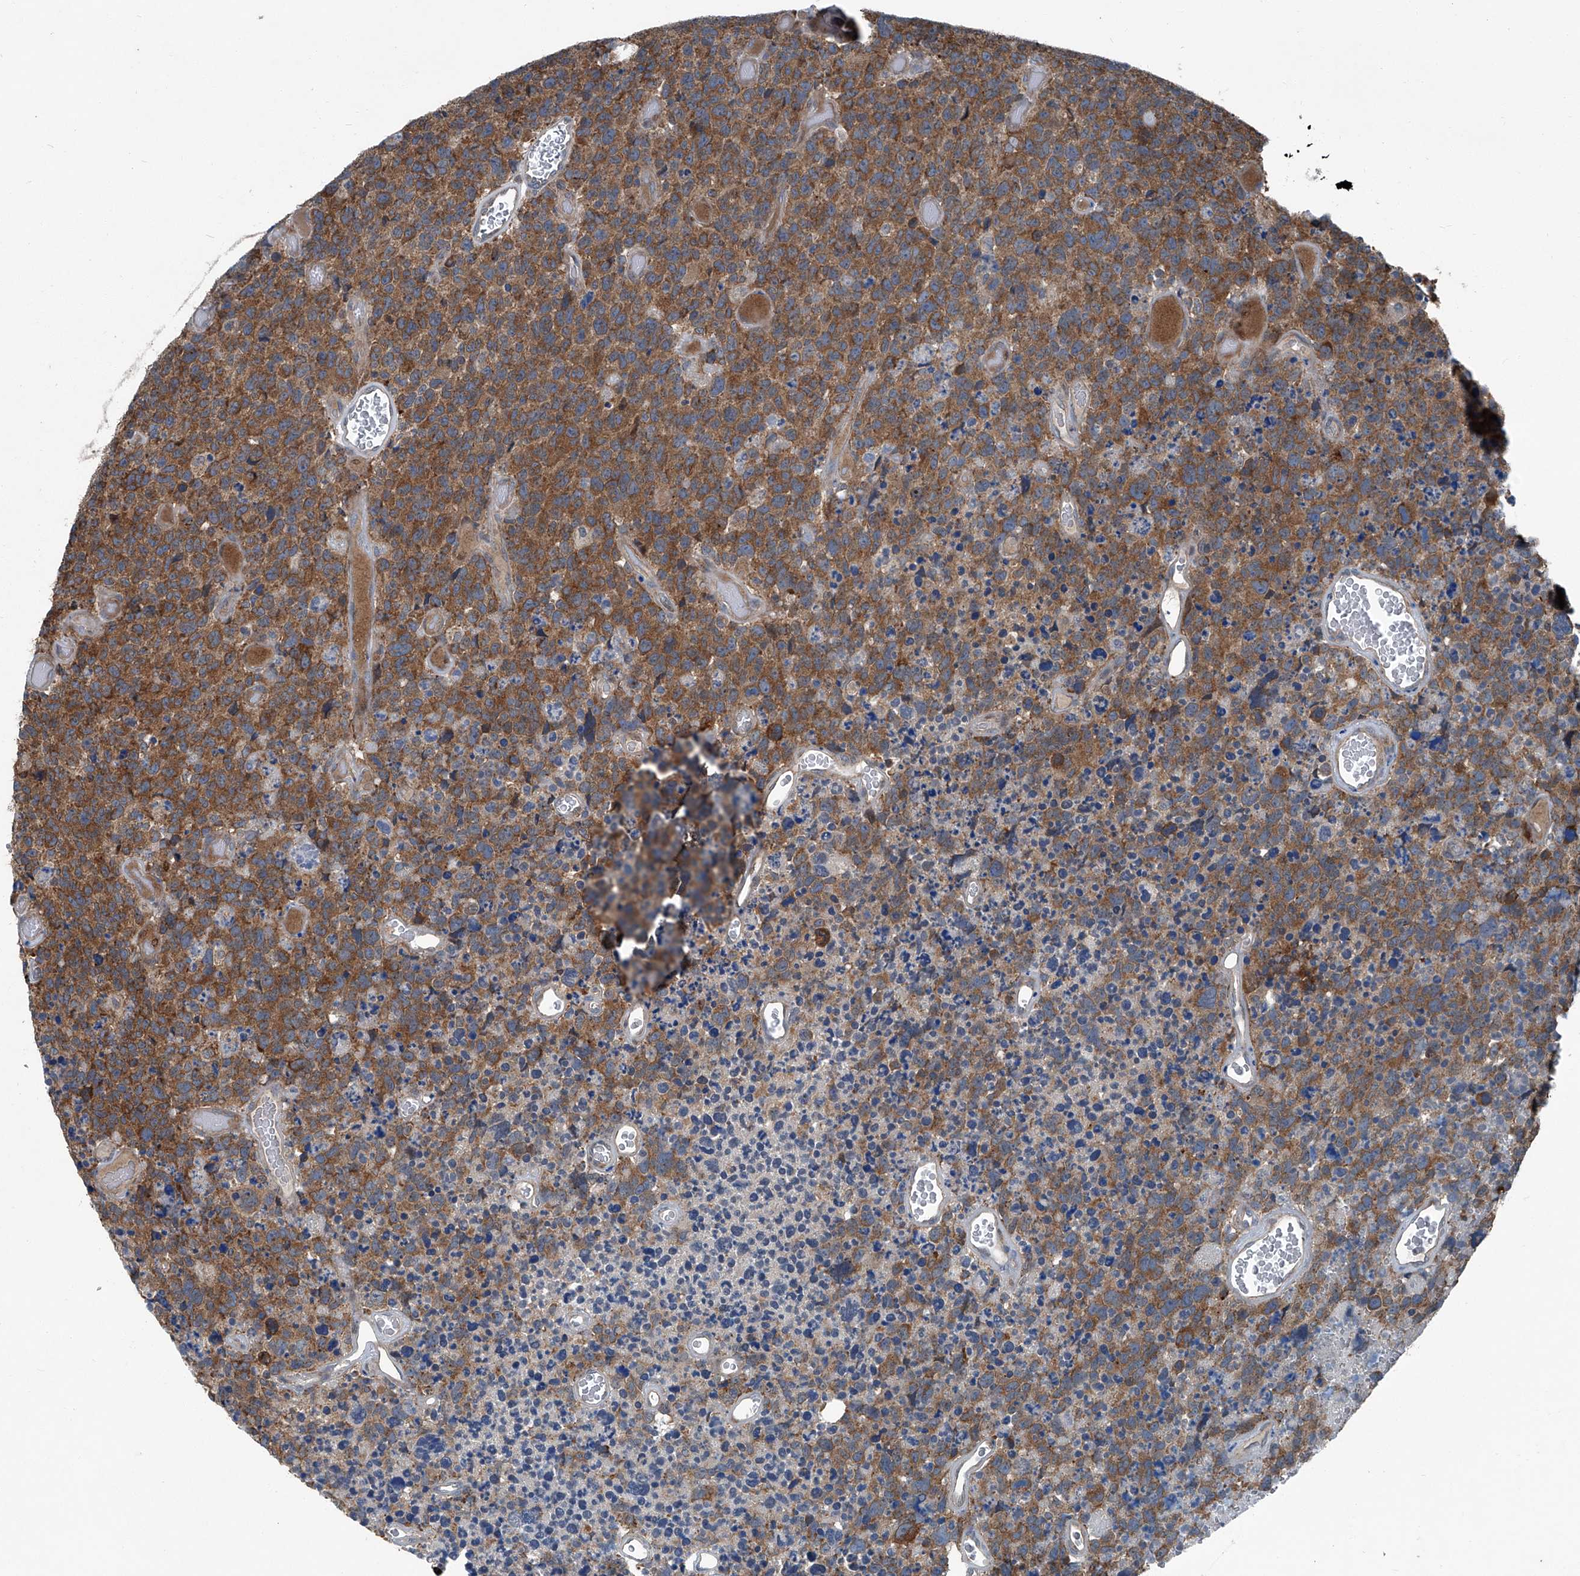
{"staining": {"intensity": "moderate", "quantity": ">75%", "location": "cytoplasmic/membranous"}, "tissue": "glioma", "cell_type": "Tumor cells", "image_type": "cancer", "snomed": [{"axis": "morphology", "description": "Glioma, malignant, High grade"}, {"axis": "topography", "description": "Brain"}], "caption": "Immunohistochemical staining of human glioma exhibits medium levels of moderate cytoplasmic/membranous protein staining in approximately >75% of tumor cells.", "gene": "SENP2", "patient": {"sex": "male", "age": 69}}